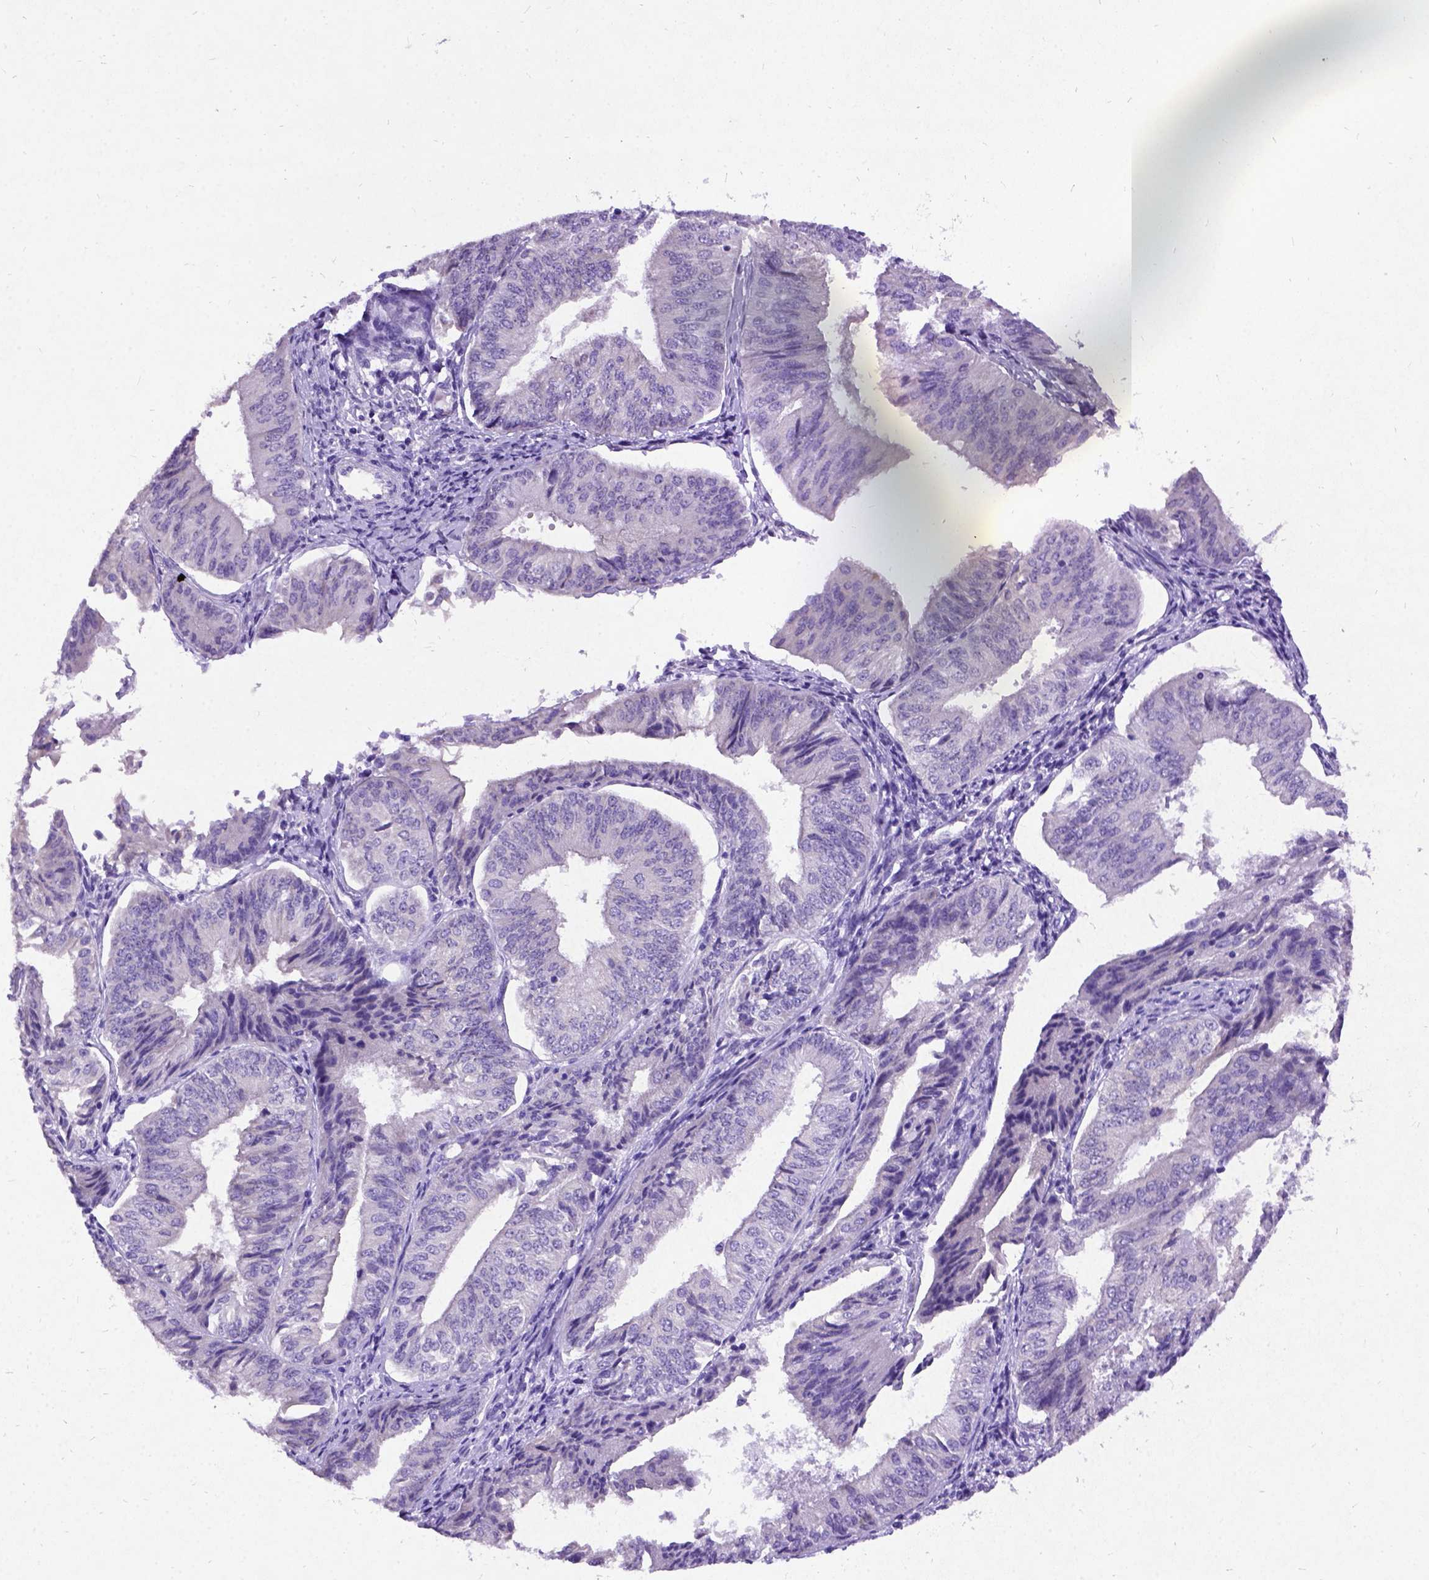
{"staining": {"intensity": "negative", "quantity": "none", "location": "none"}, "tissue": "endometrial cancer", "cell_type": "Tumor cells", "image_type": "cancer", "snomed": [{"axis": "morphology", "description": "Adenocarcinoma, NOS"}, {"axis": "topography", "description": "Endometrium"}], "caption": "IHC histopathology image of neoplastic tissue: human endometrial cancer stained with DAB (3,3'-diaminobenzidine) shows no significant protein expression in tumor cells. (DAB (3,3'-diaminobenzidine) immunohistochemistry, high magnification).", "gene": "NEUROD4", "patient": {"sex": "female", "age": 58}}